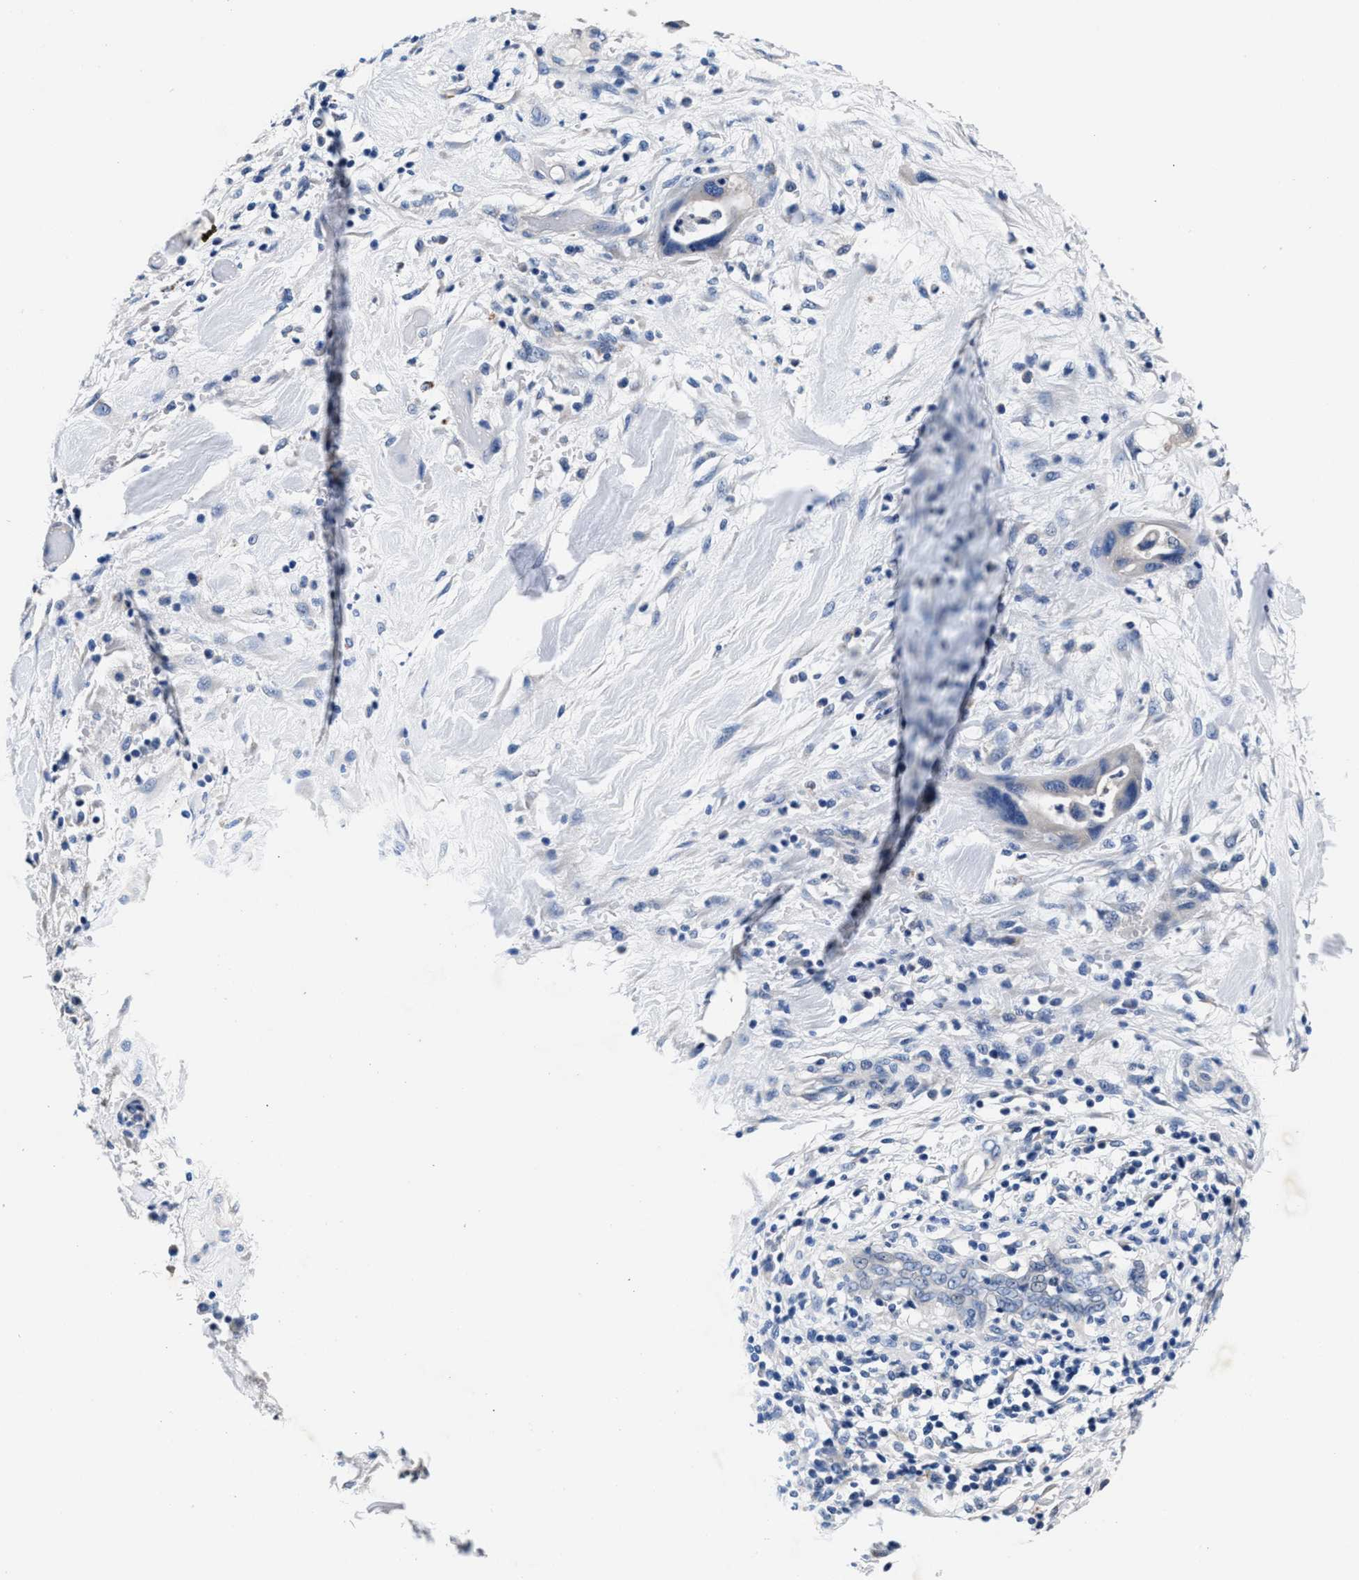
{"staining": {"intensity": "negative", "quantity": "none", "location": "none"}, "tissue": "pancreatic cancer", "cell_type": "Tumor cells", "image_type": "cancer", "snomed": [{"axis": "morphology", "description": "Adenocarcinoma, NOS"}, {"axis": "topography", "description": "Pancreas"}], "caption": "This micrograph is of pancreatic cancer (adenocarcinoma) stained with IHC to label a protein in brown with the nuclei are counter-stained blue. There is no staining in tumor cells.", "gene": "GSTM1", "patient": {"sex": "female", "age": 71}}